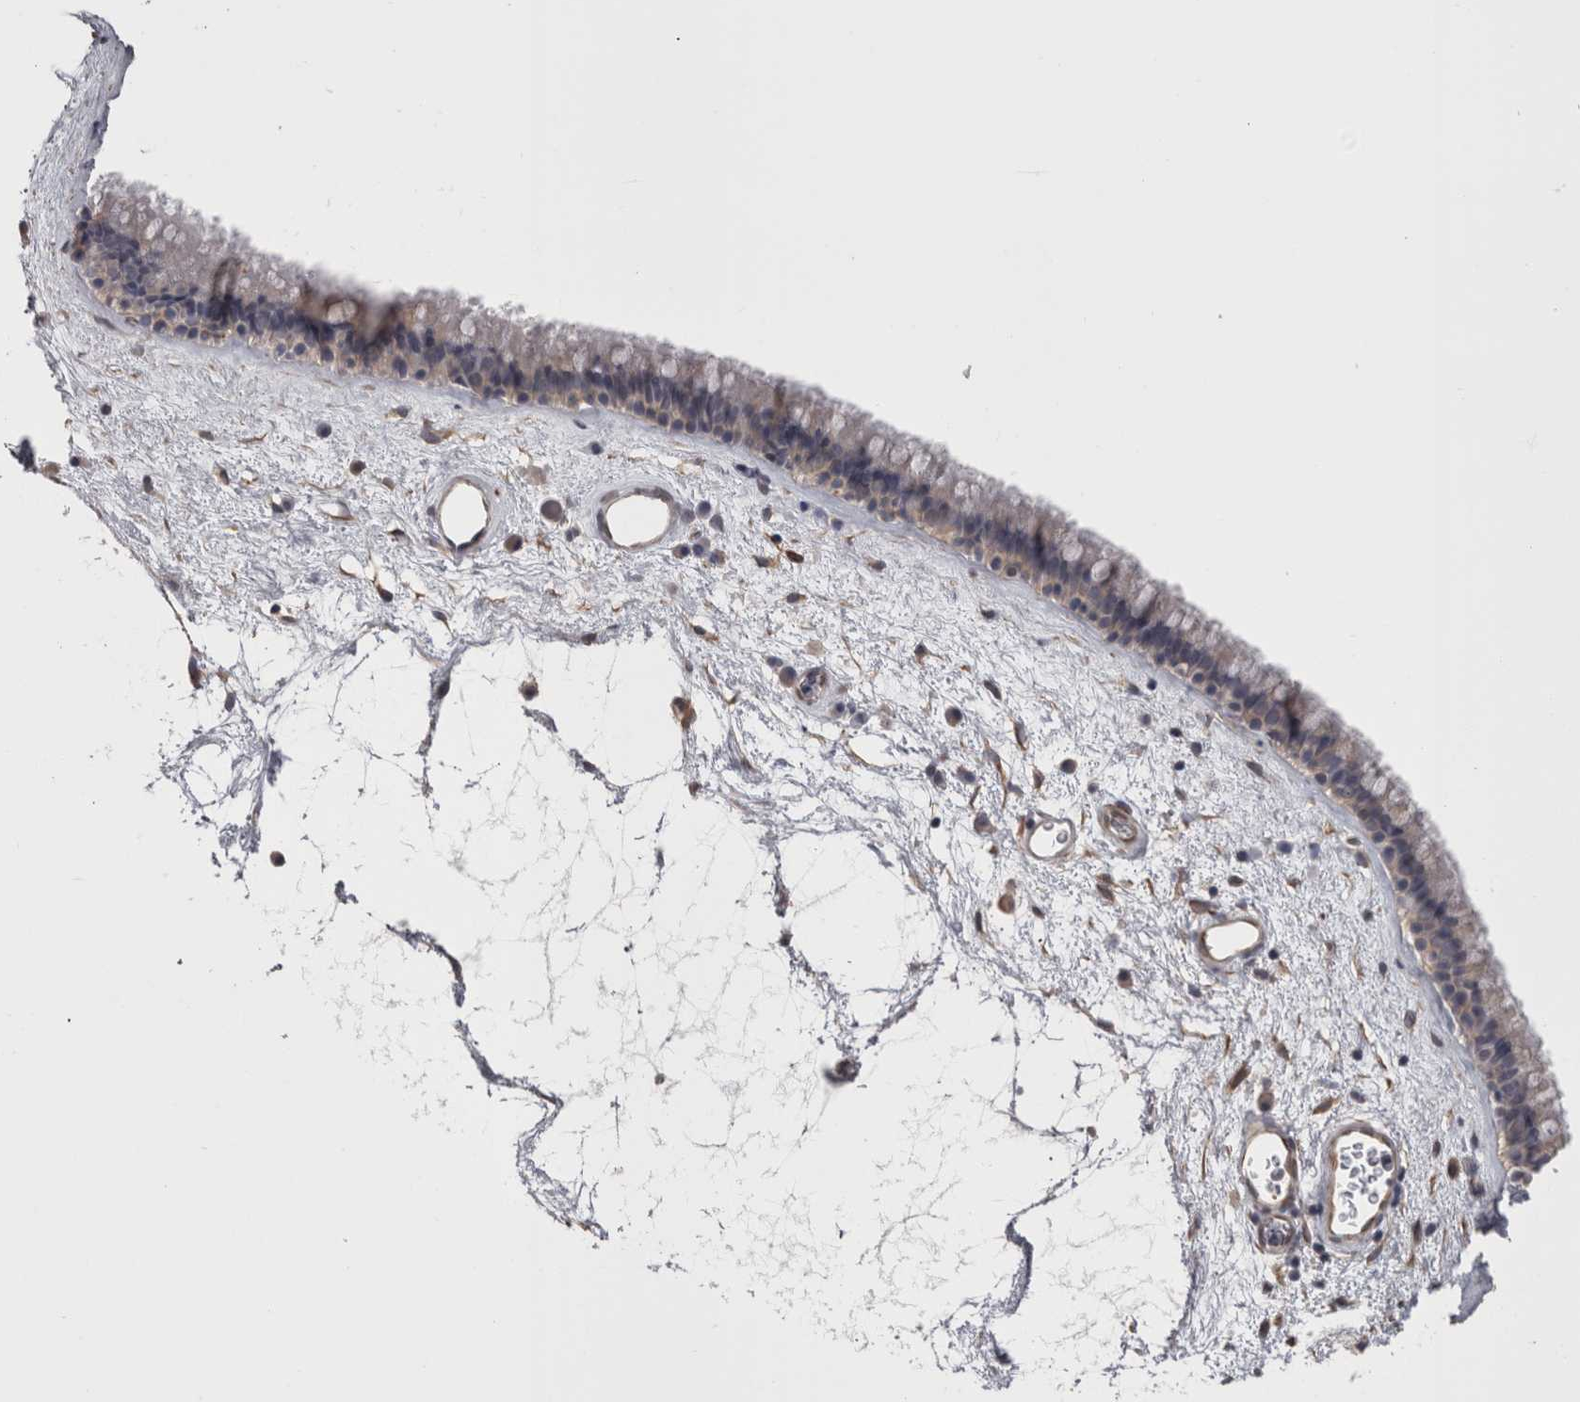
{"staining": {"intensity": "weak", "quantity": "<25%", "location": "cytoplasmic/membranous"}, "tissue": "nasopharynx", "cell_type": "Respiratory epithelial cells", "image_type": "normal", "snomed": [{"axis": "morphology", "description": "Normal tissue, NOS"}, {"axis": "morphology", "description": "Inflammation, NOS"}, {"axis": "topography", "description": "Nasopharynx"}], "caption": "Immunohistochemistry of unremarkable nasopharynx displays no expression in respiratory epithelial cells. The staining was performed using DAB to visualize the protein expression in brown, while the nuclei were stained in blue with hematoxylin (Magnification: 20x).", "gene": "RMDN1", "patient": {"sex": "male", "age": 48}}